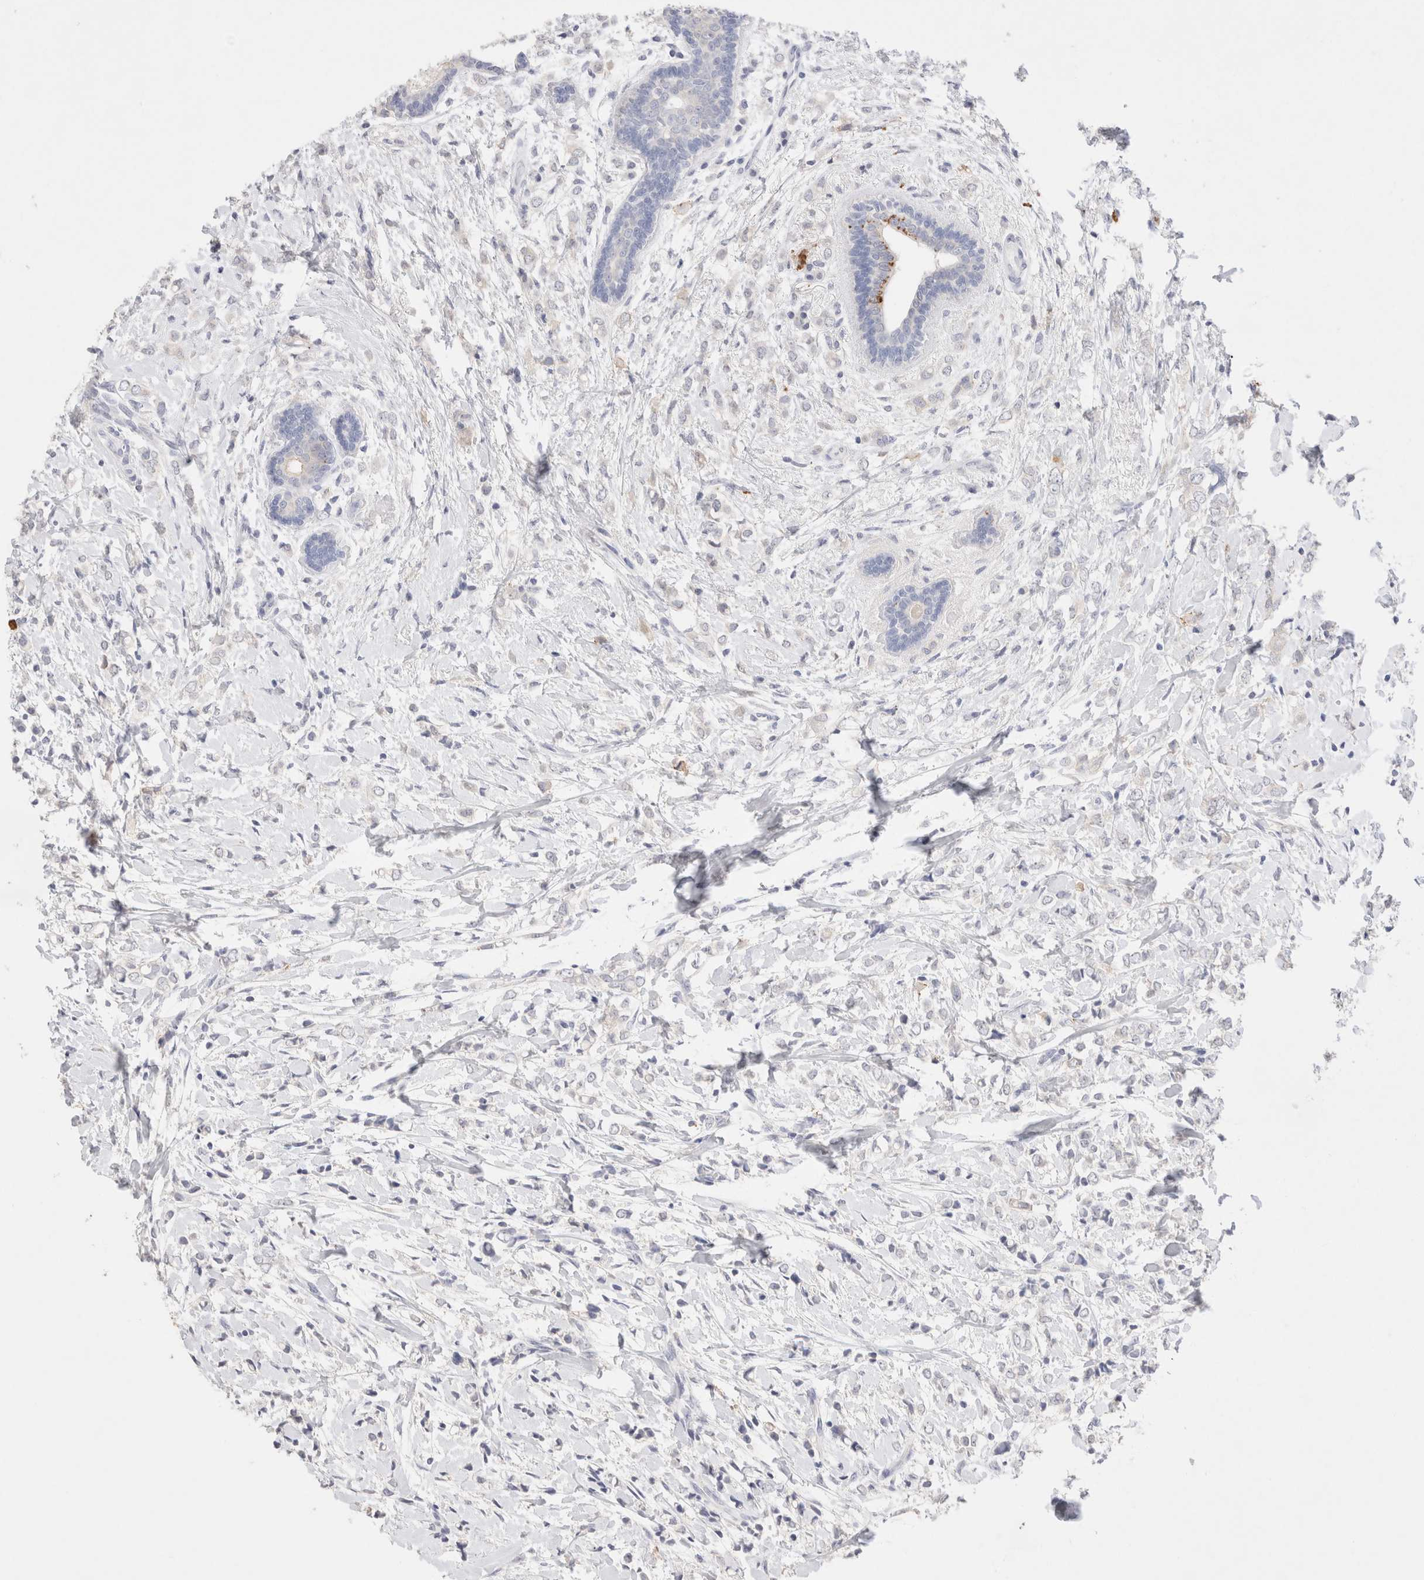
{"staining": {"intensity": "negative", "quantity": "none", "location": "none"}, "tissue": "breast cancer", "cell_type": "Tumor cells", "image_type": "cancer", "snomed": [{"axis": "morphology", "description": "Normal tissue, NOS"}, {"axis": "morphology", "description": "Lobular carcinoma"}, {"axis": "topography", "description": "Breast"}], "caption": "This is an immunohistochemistry (IHC) micrograph of lobular carcinoma (breast). There is no positivity in tumor cells.", "gene": "EPCAM", "patient": {"sex": "female", "age": 47}}